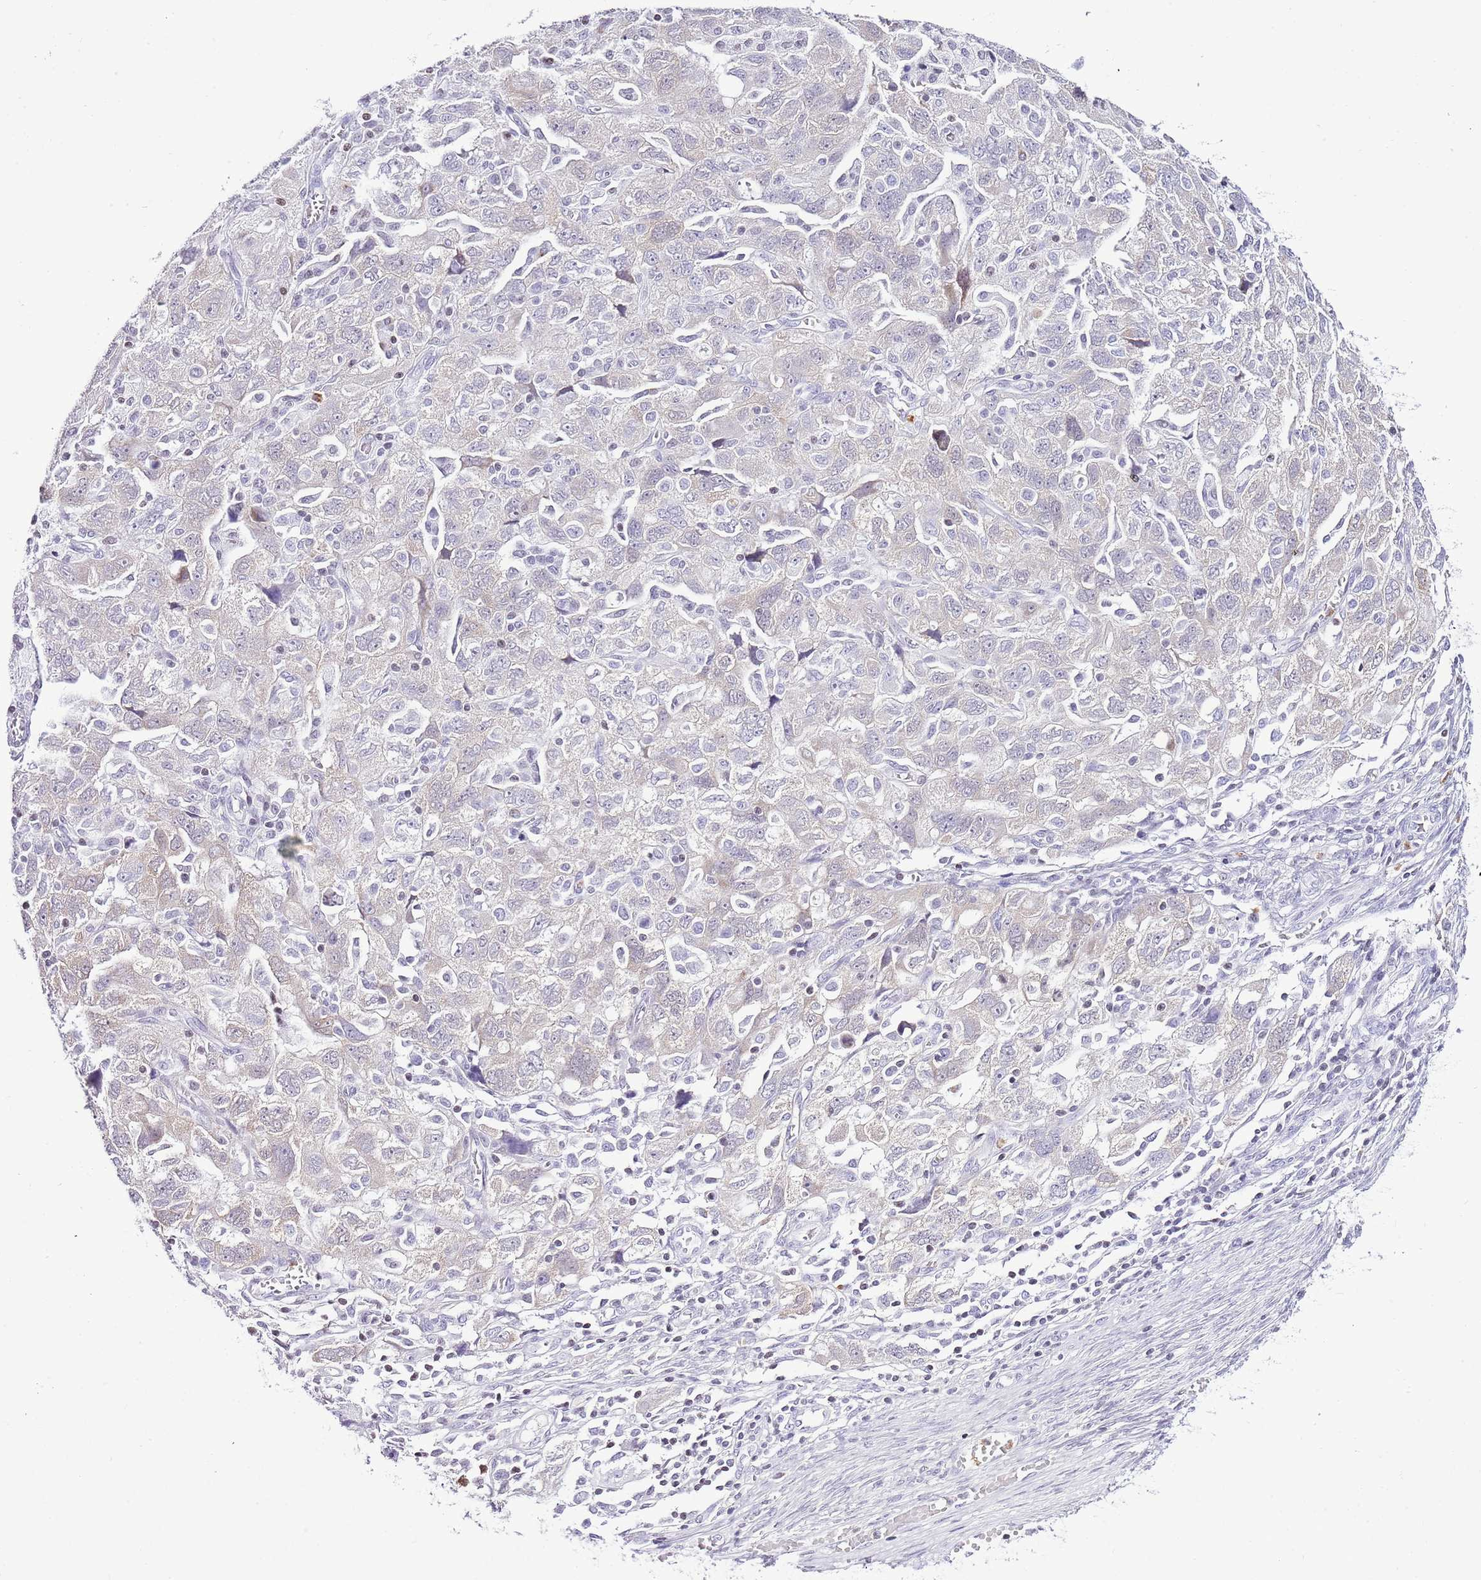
{"staining": {"intensity": "weak", "quantity": "<25%", "location": "cytoplasmic/membranous"}, "tissue": "ovarian cancer", "cell_type": "Tumor cells", "image_type": "cancer", "snomed": [{"axis": "morphology", "description": "Carcinoma, NOS"}, {"axis": "morphology", "description": "Cystadenocarcinoma, serous, NOS"}, {"axis": "topography", "description": "Ovary"}], "caption": "Immunohistochemistry (IHC) micrograph of neoplastic tissue: ovarian cancer stained with DAB (3,3'-diaminobenzidine) shows no significant protein staining in tumor cells. (DAB IHC visualized using brightfield microscopy, high magnification).", "gene": "PRR15", "patient": {"sex": "female", "age": 69}}